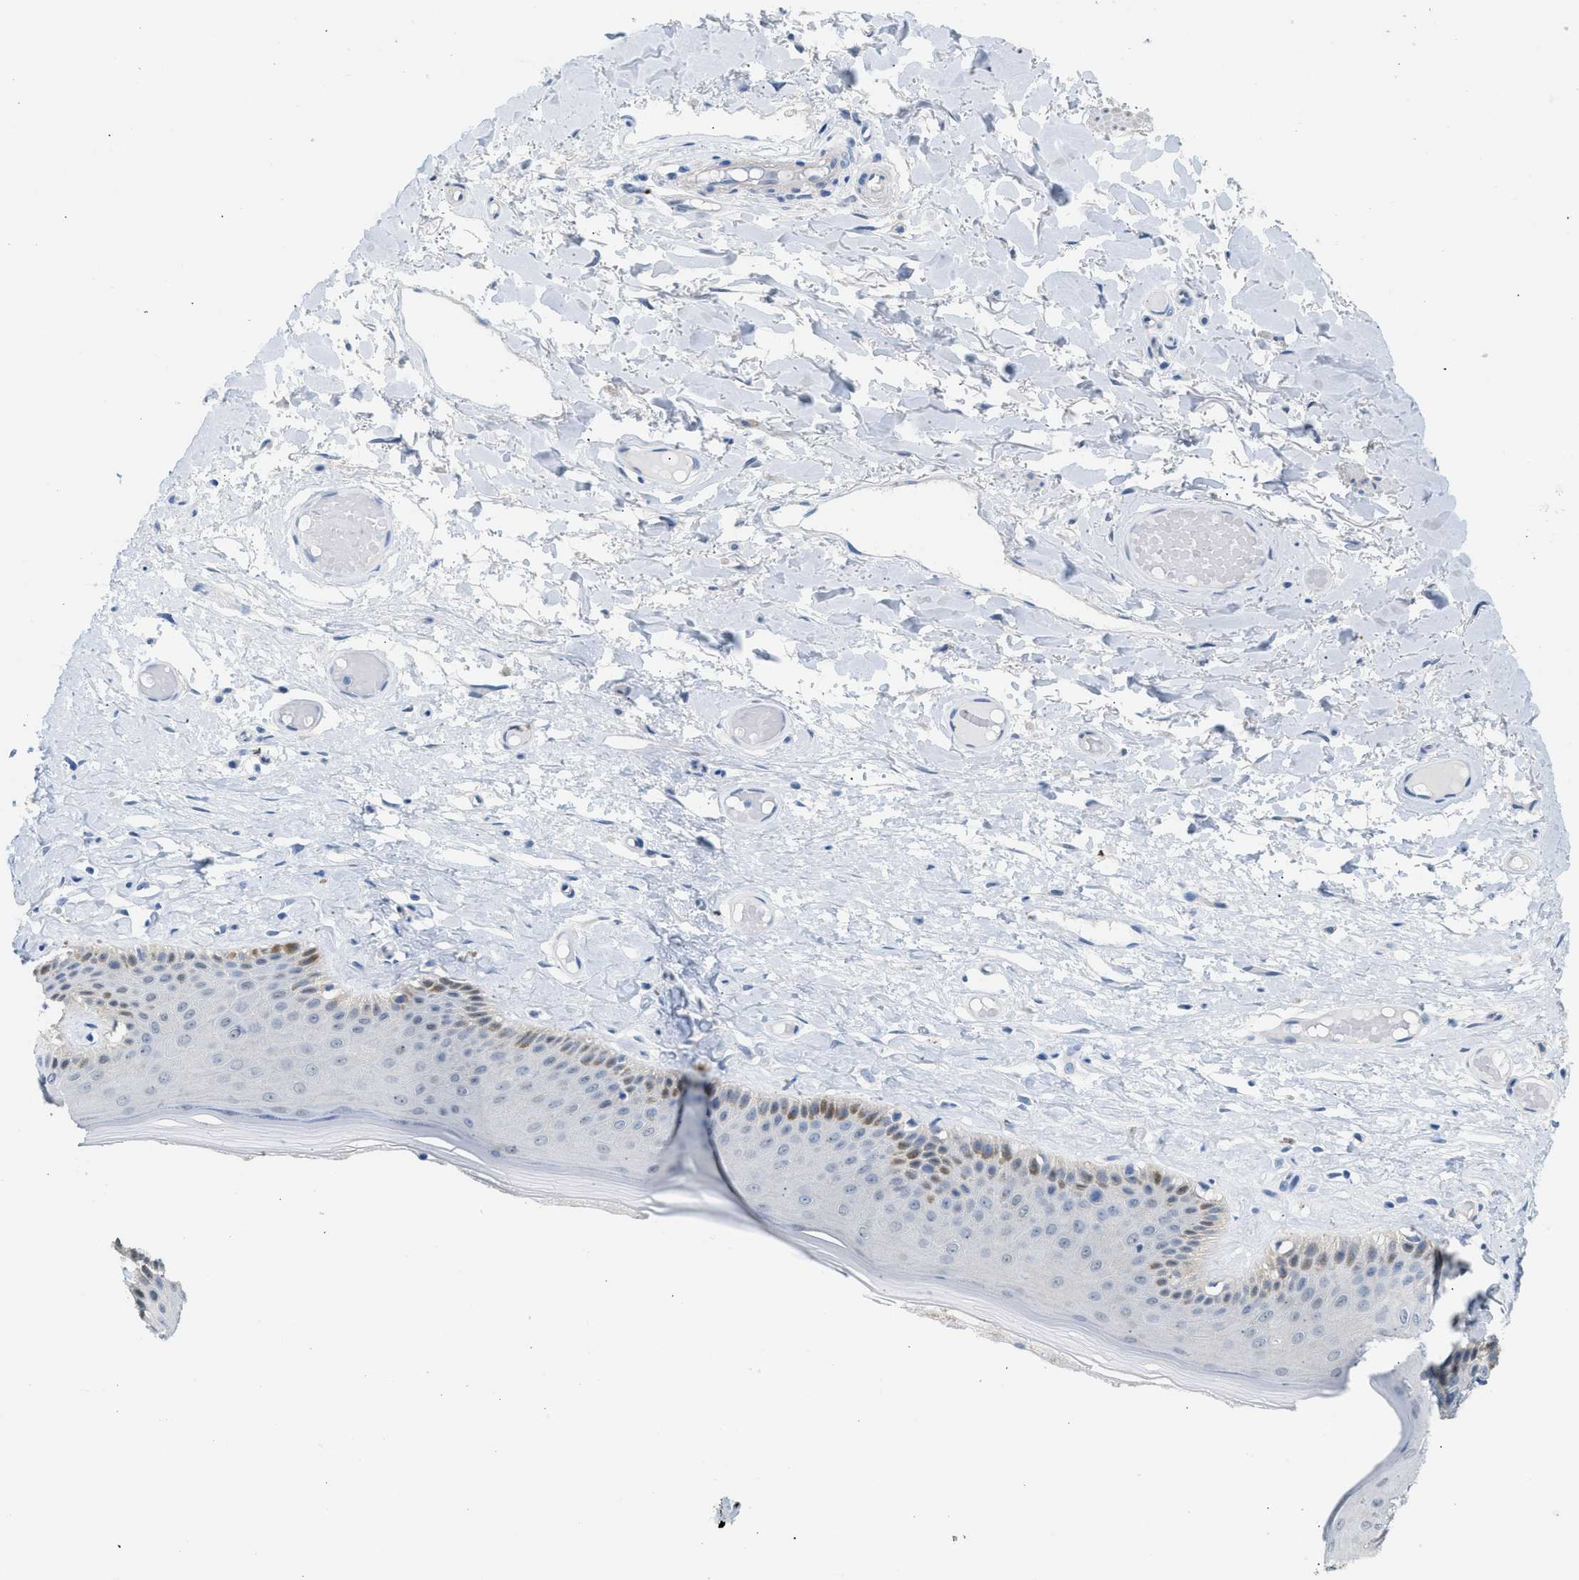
{"staining": {"intensity": "moderate", "quantity": "<25%", "location": "cytoplasmic/membranous"}, "tissue": "skin", "cell_type": "Epidermal cells", "image_type": "normal", "snomed": [{"axis": "morphology", "description": "Normal tissue, NOS"}, {"axis": "topography", "description": "Vulva"}], "caption": "This histopathology image reveals immunohistochemistry (IHC) staining of normal skin, with low moderate cytoplasmic/membranous positivity in approximately <25% of epidermal cells.", "gene": "SPAM1", "patient": {"sex": "female", "age": 73}}